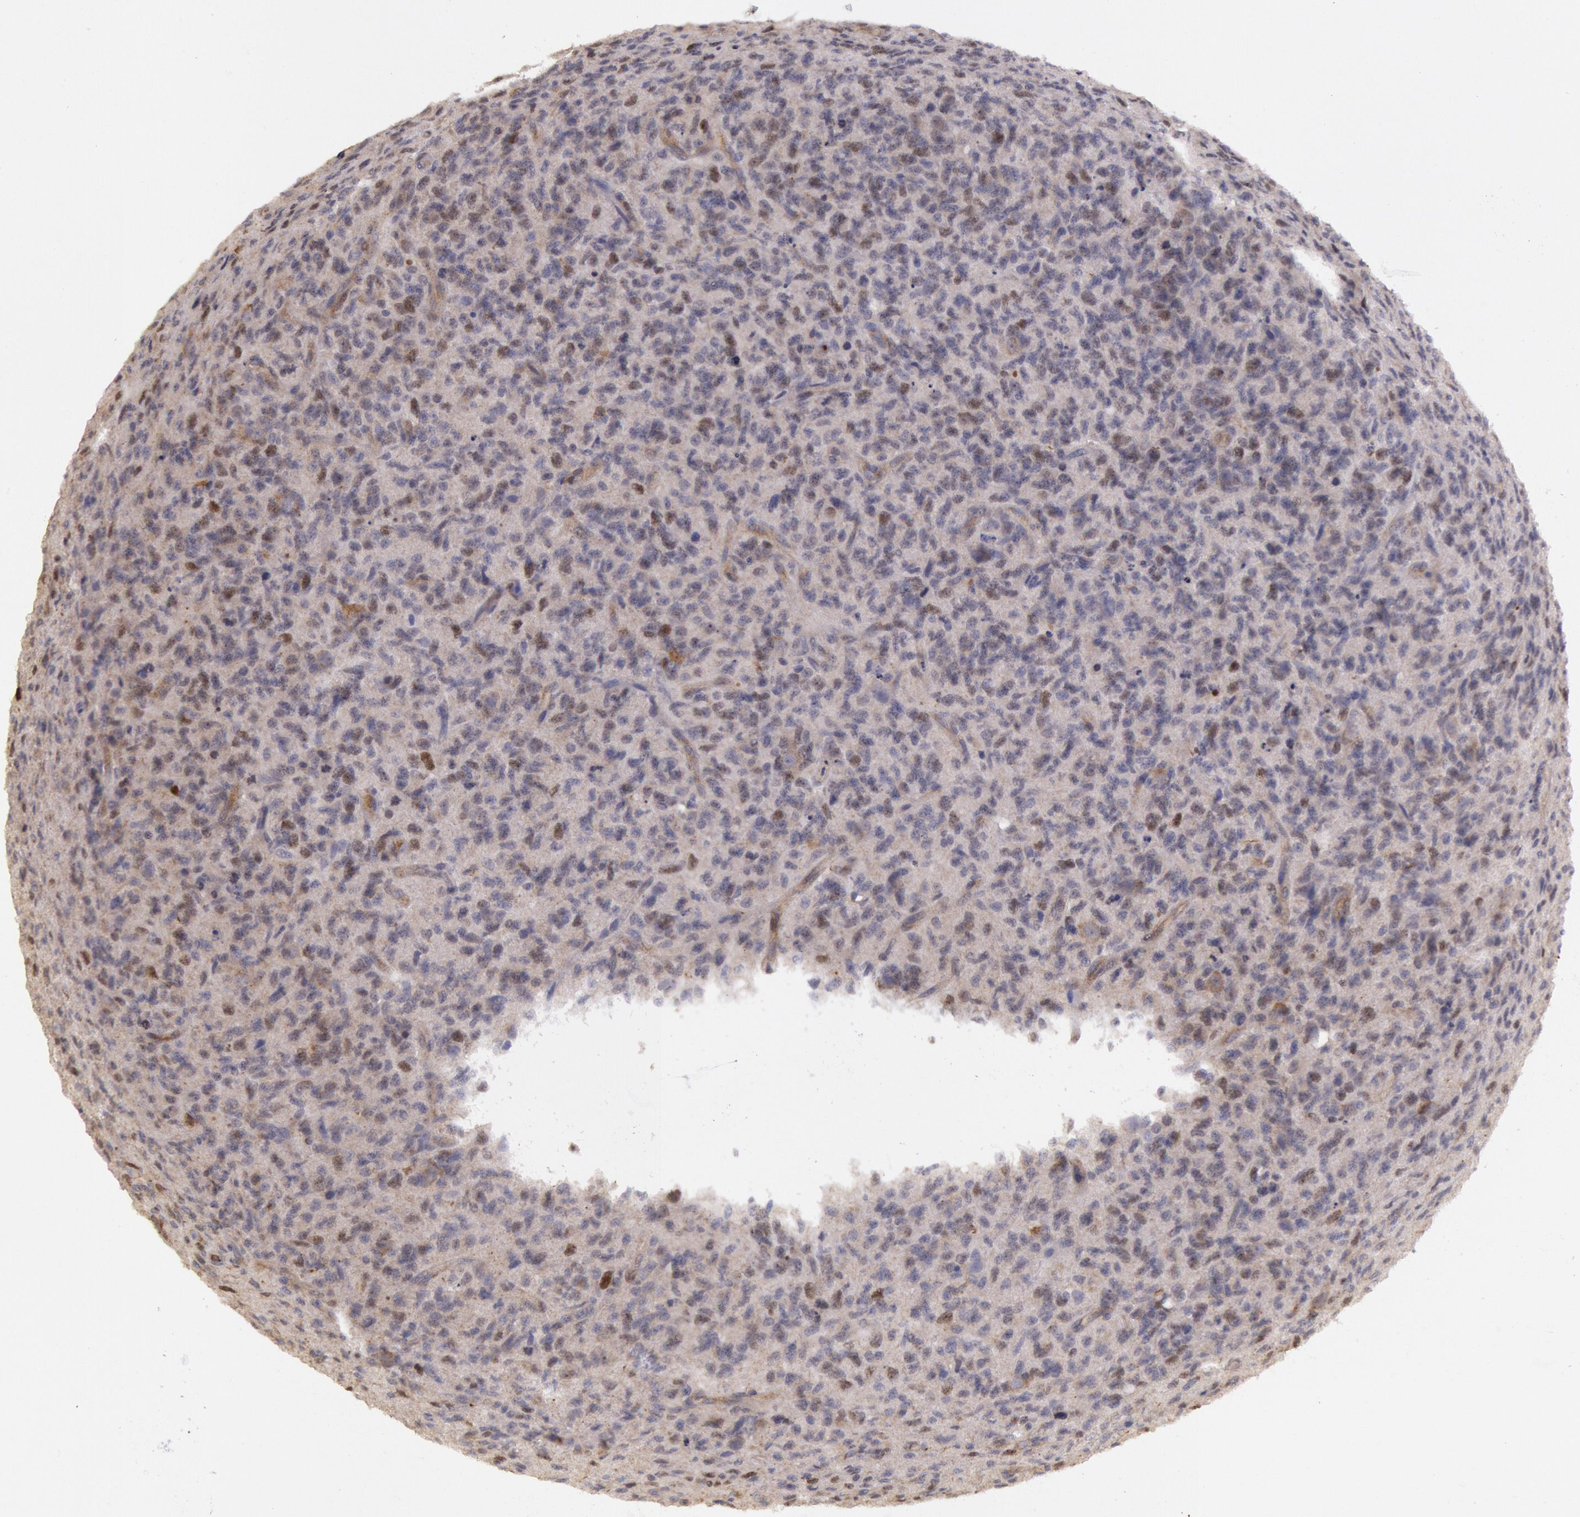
{"staining": {"intensity": "negative", "quantity": "none", "location": "none"}, "tissue": "glioma", "cell_type": "Tumor cells", "image_type": "cancer", "snomed": [{"axis": "morphology", "description": "Glioma, malignant, High grade"}, {"axis": "topography", "description": "Brain"}], "caption": "A histopathology image of glioma stained for a protein reveals no brown staining in tumor cells.", "gene": "AMOTL1", "patient": {"sex": "male", "age": 36}}